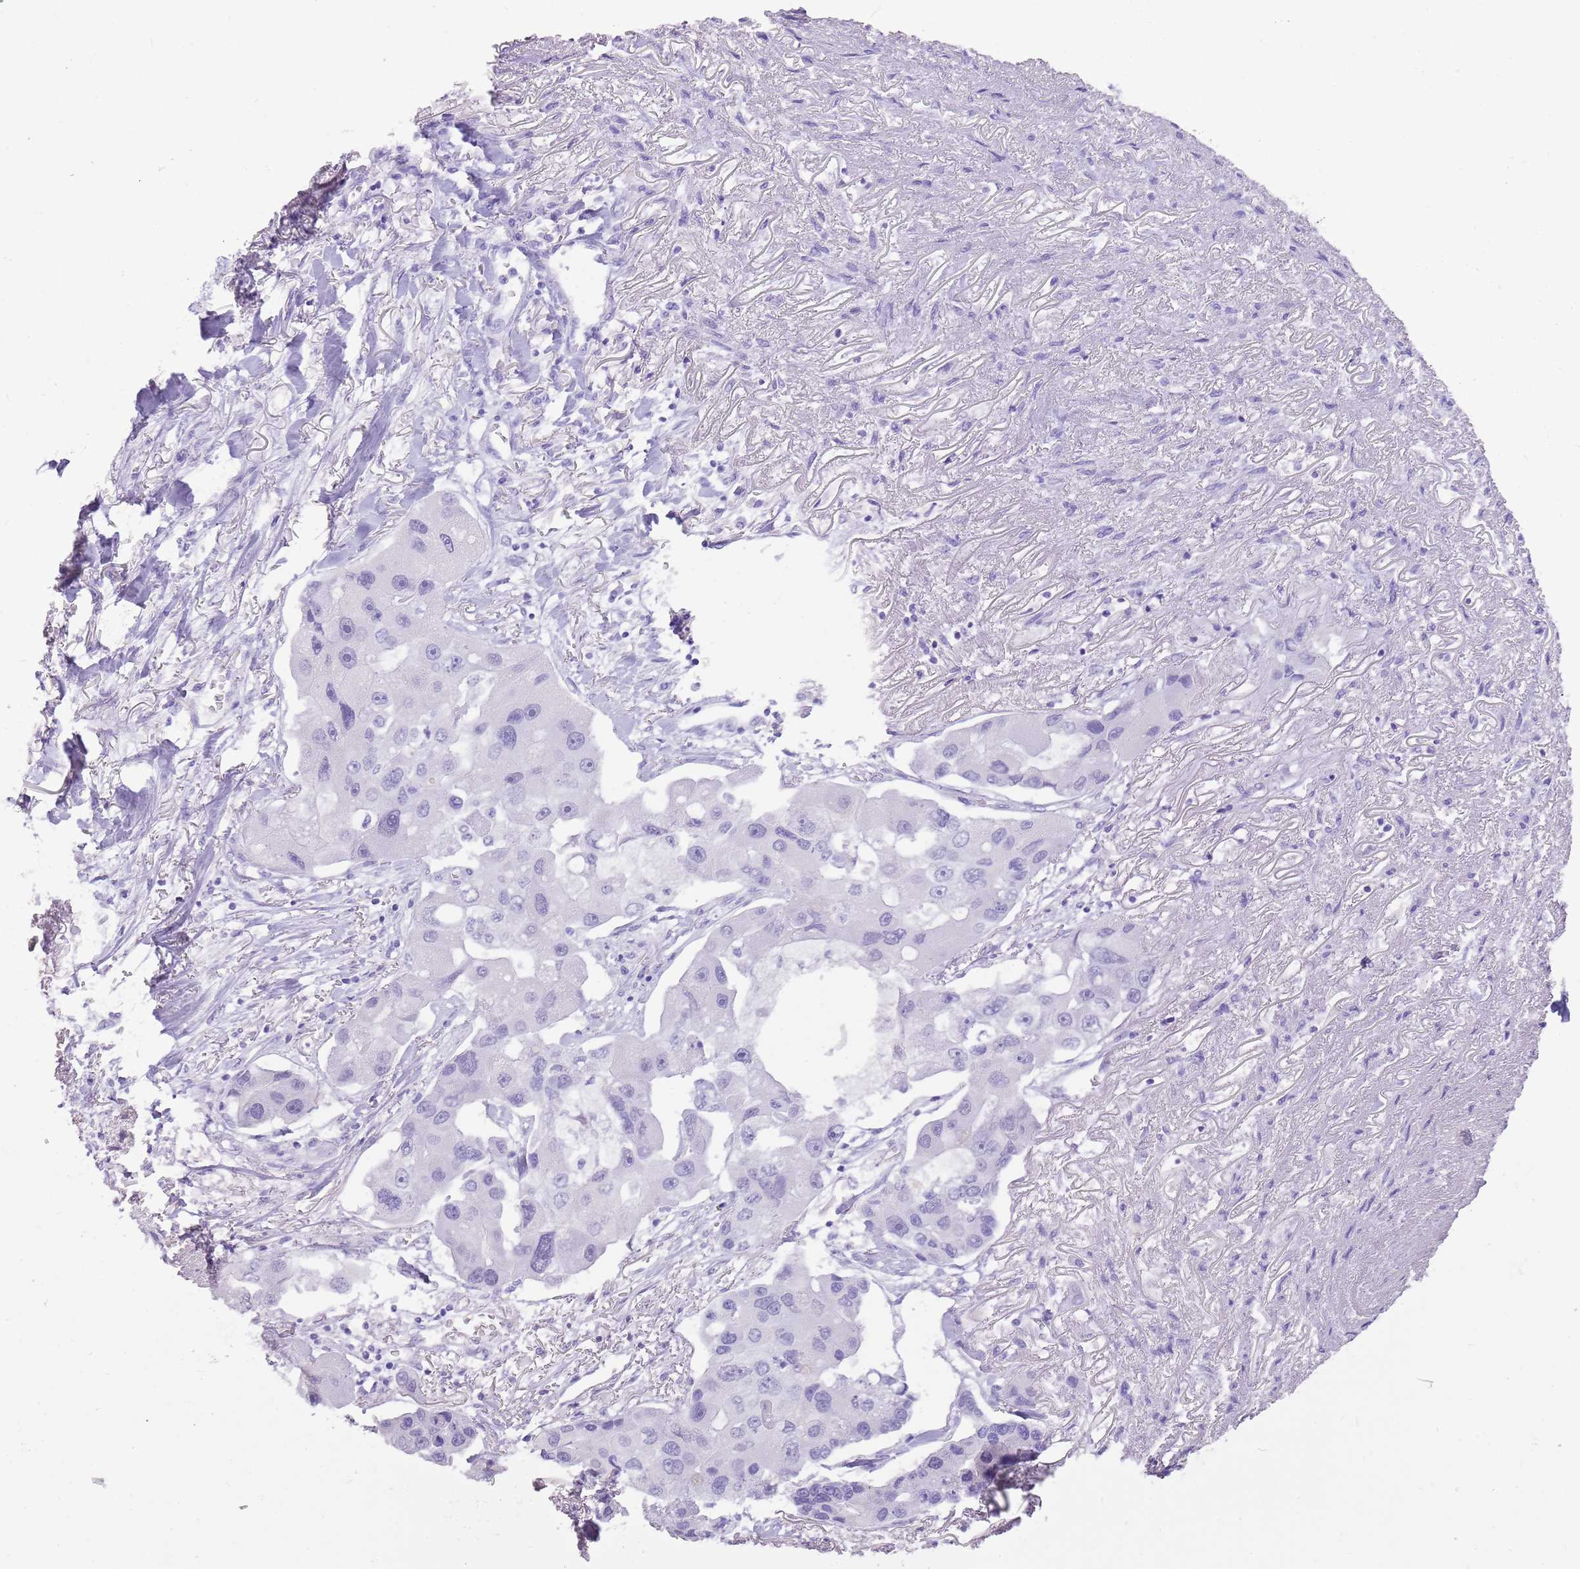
{"staining": {"intensity": "negative", "quantity": "none", "location": "none"}, "tissue": "lung cancer", "cell_type": "Tumor cells", "image_type": "cancer", "snomed": [{"axis": "morphology", "description": "Adenocarcinoma, NOS"}, {"axis": "topography", "description": "Lung"}], "caption": "Tumor cells show no significant protein expression in lung cancer (adenocarcinoma).", "gene": "NBPF3", "patient": {"sex": "female", "age": 54}}